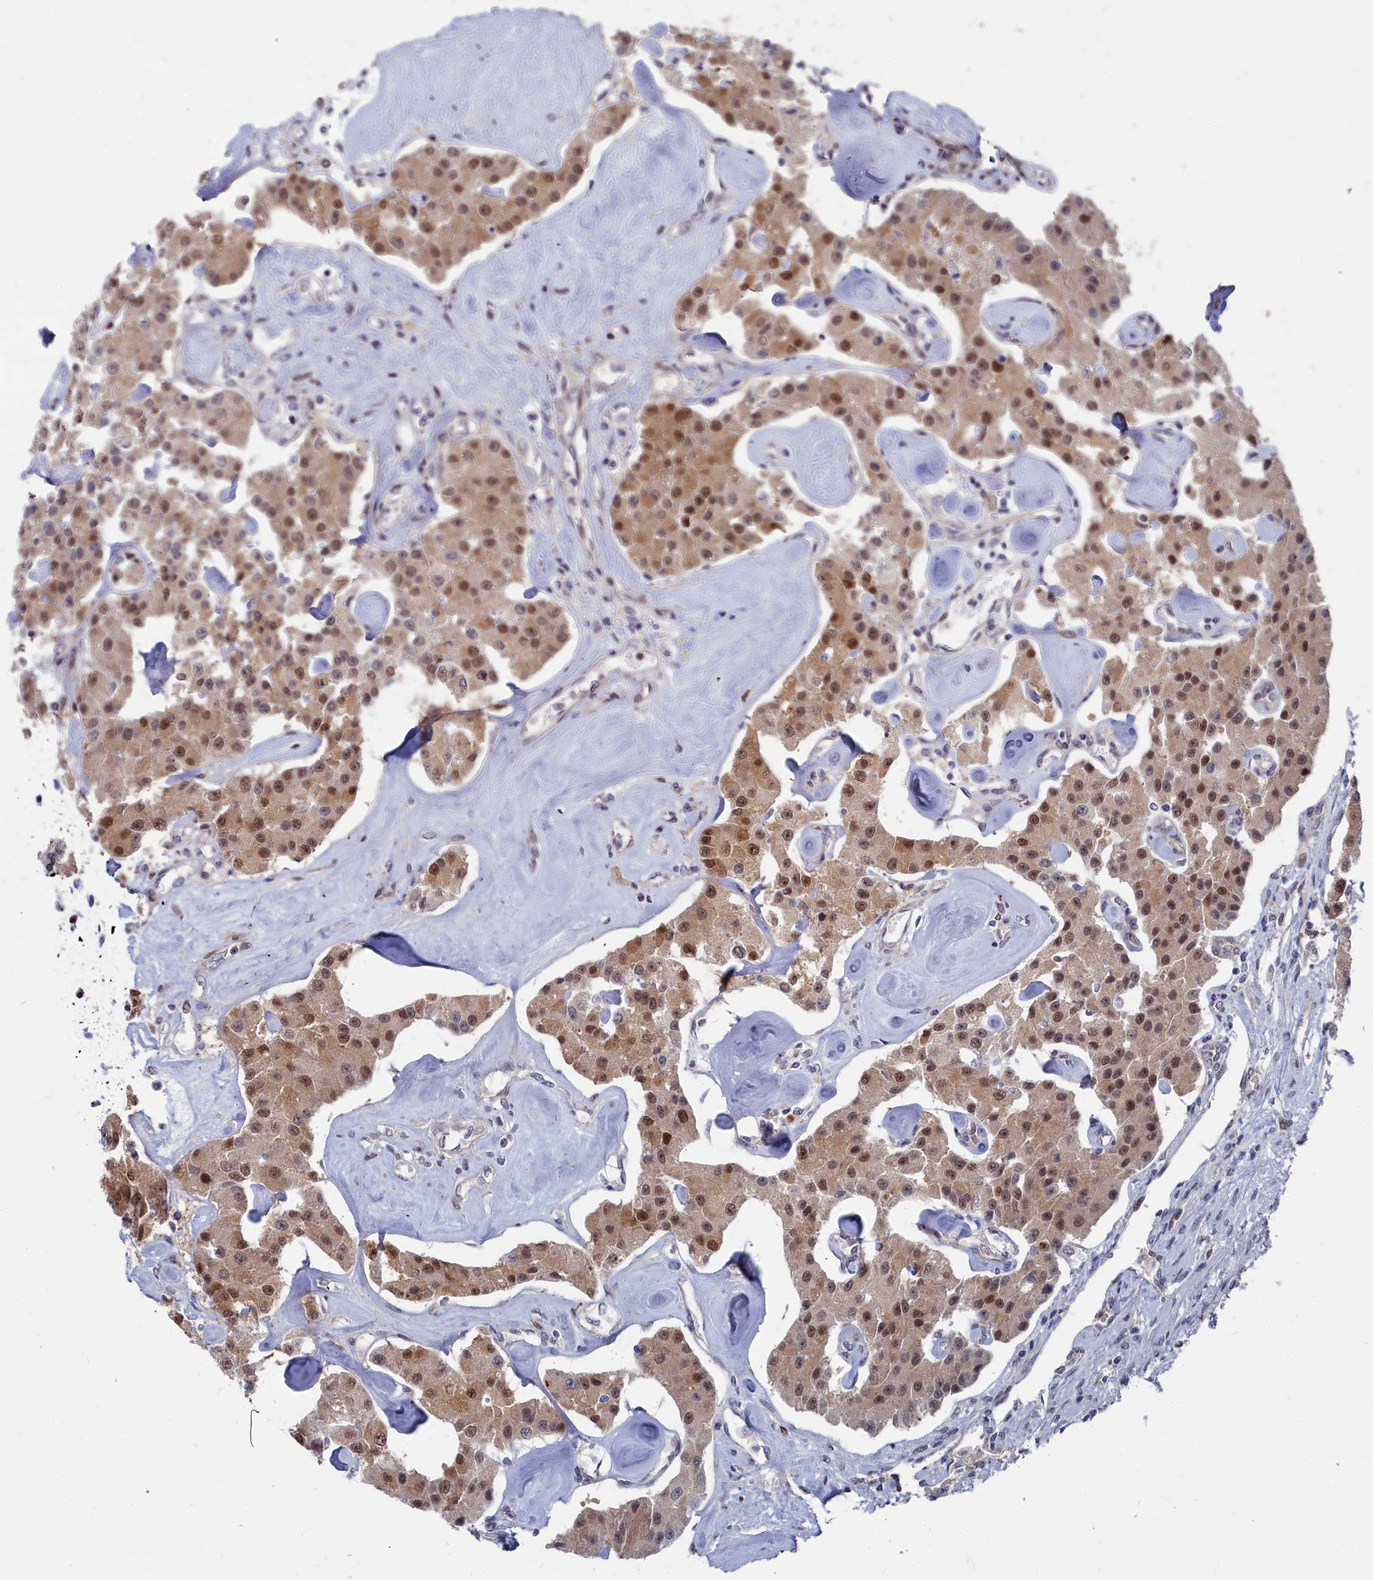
{"staining": {"intensity": "moderate", "quantity": ">75%", "location": "cytoplasmic/membranous,nuclear"}, "tissue": "carcinoid", "cell_type": "Tumor cells", "image_type": "cancer", "snomed": [{"axis": "morphology", "description": "Carcinoid, malignant, NOS"}, {"axis": "topography", "description": "Pancreas"}], "caption": "The photomicrograph displays immunohistochemical staining of carcinoid (malignant). There is moderate cytoplasmic/membranous and nuclear positivity is appreciated in about >75% of tumor cells.", "gene": "RPS27A", "patient": {"sex": "male", "age": 41}}